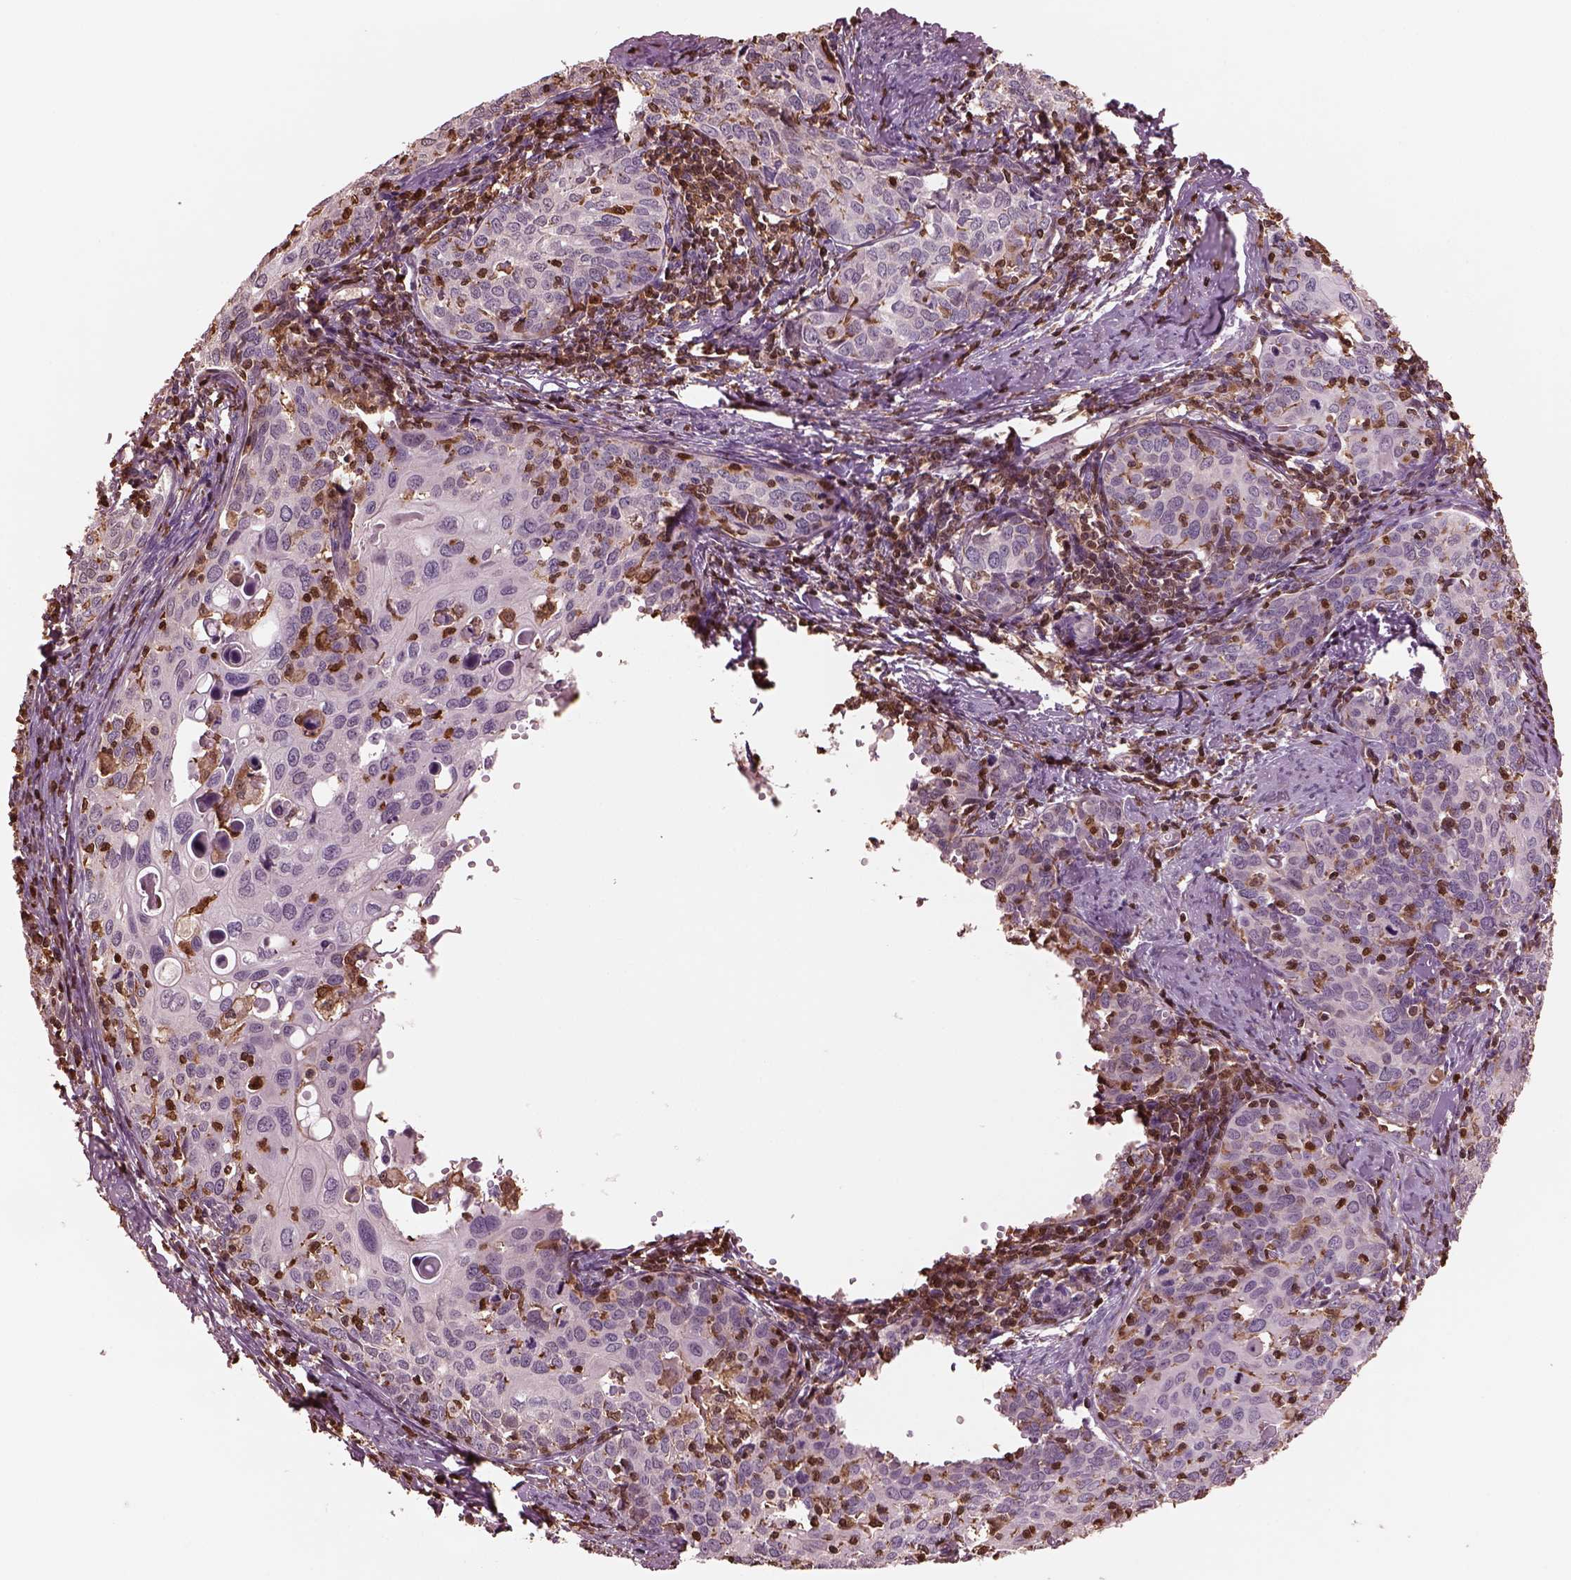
{"staining": {"intensity": "weak", "quantity": "<25%", "location": "cytoplasmic/membranous"}, "tissue": "cervical cancer", "cell_type": "Tumor cells", "image_type": "cancer", "snomed": [{"axis": "morphology", "description": "Squamous cell carcinoma, NOS"}, {"axis": "topography", "description": "Cervix"}], "caption": "Histopathology image shows no significant protein expression in tumor cells of cervical cancer (squamous cell carcinoma).", "gene": "IL31RA", "patient": {"sex": "female", "age": 62}}